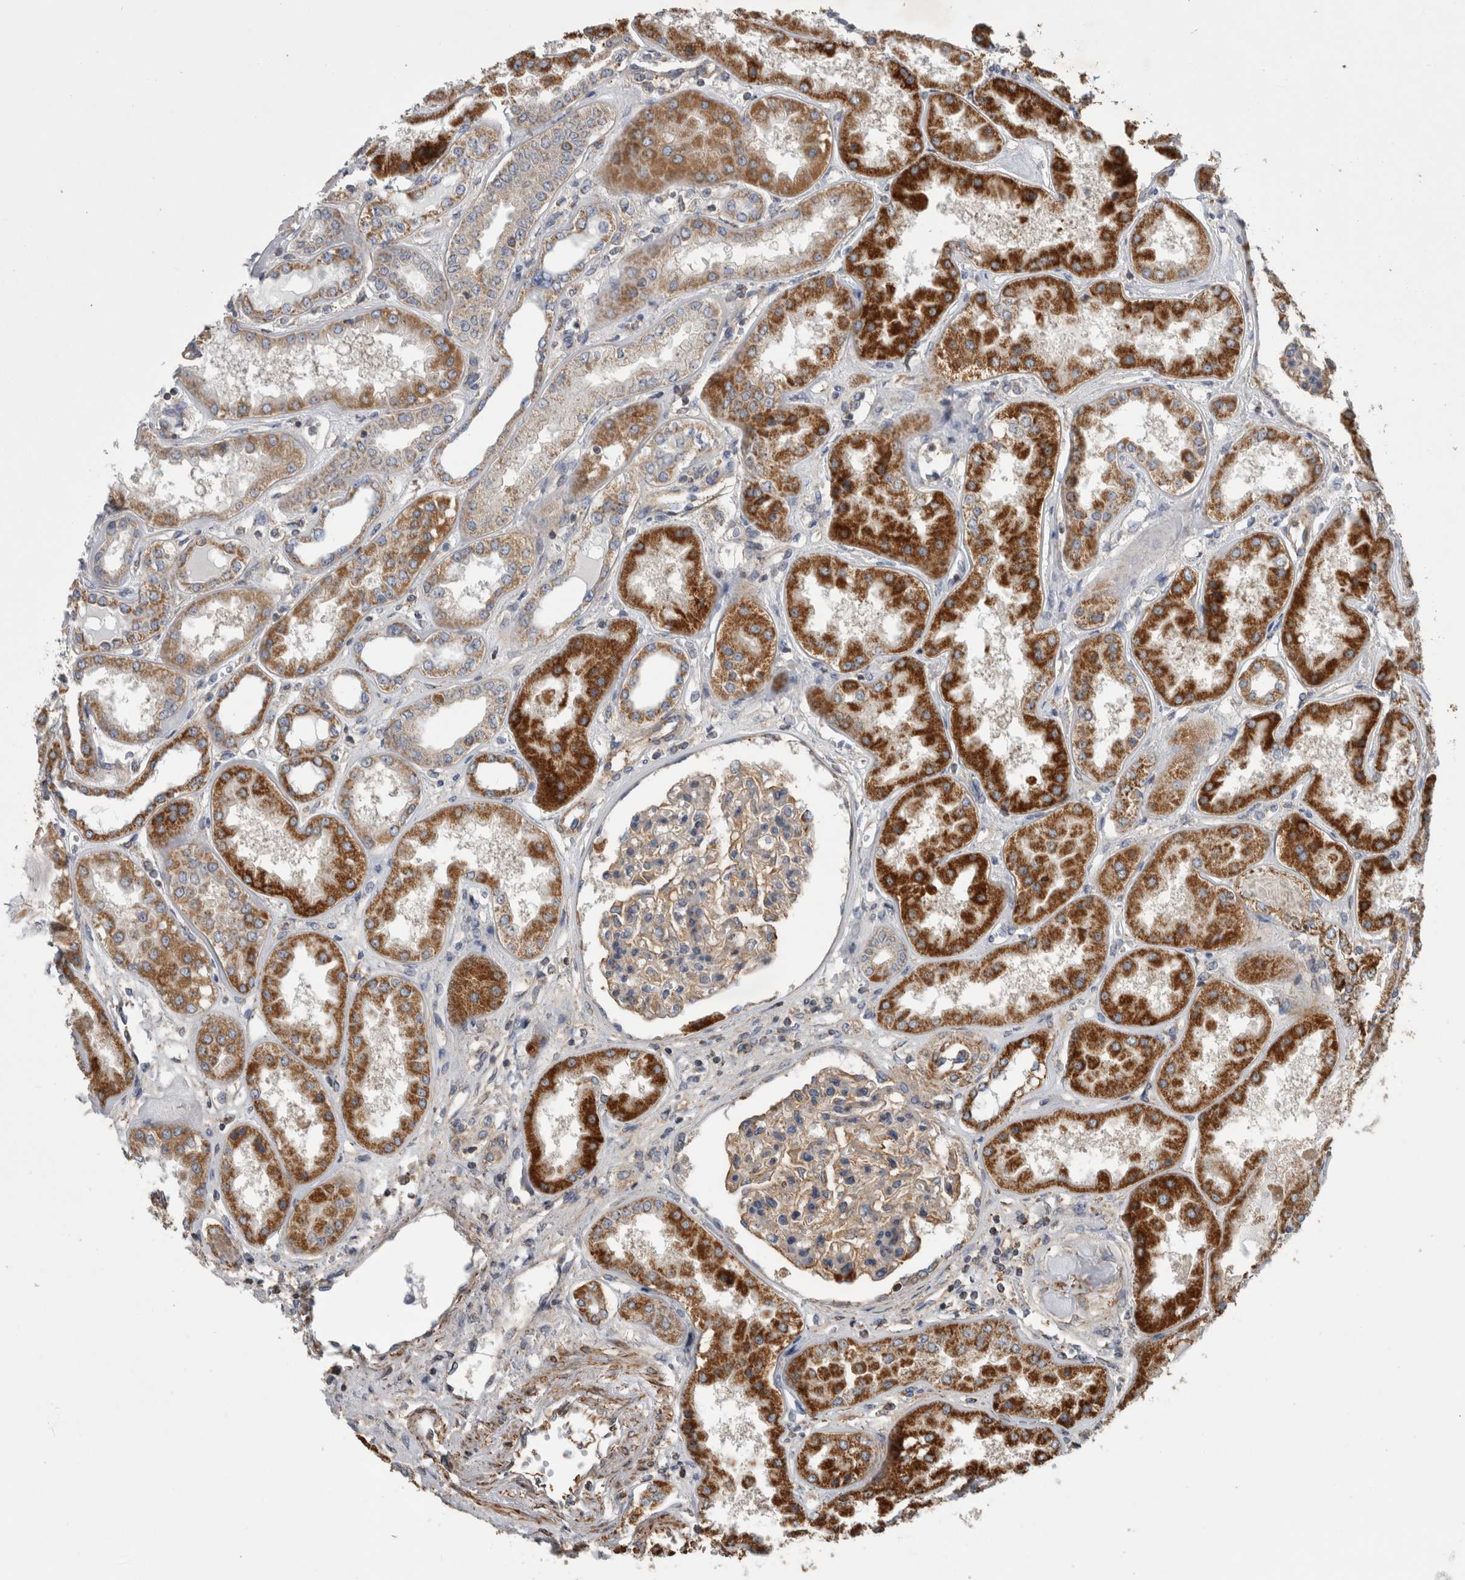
{"staining": {"intensity": "moderate", "quantity": ">75%", "location": "cytoplasmic/membranous"}, "tissue": "kidney", "cell_type": "Cells in glomeruli", "image_type": "normal", "snomed": [{"axis": "morphology", "description": "Normal tissue, NOS"}, {"axis": "topography", "description": "Kidney"}], "caption": "IHC image of normal kidney: human kidney stained using immunohistochemistry reveals medium levels of moderate protein expression localized specifically in the cytoplasmic/membranous of cells in glomeruli, appearing as a cytoplasmic/membranous brown color.", "gene": "SFXN2", "patient": {"sex": "female", "age": 56}}